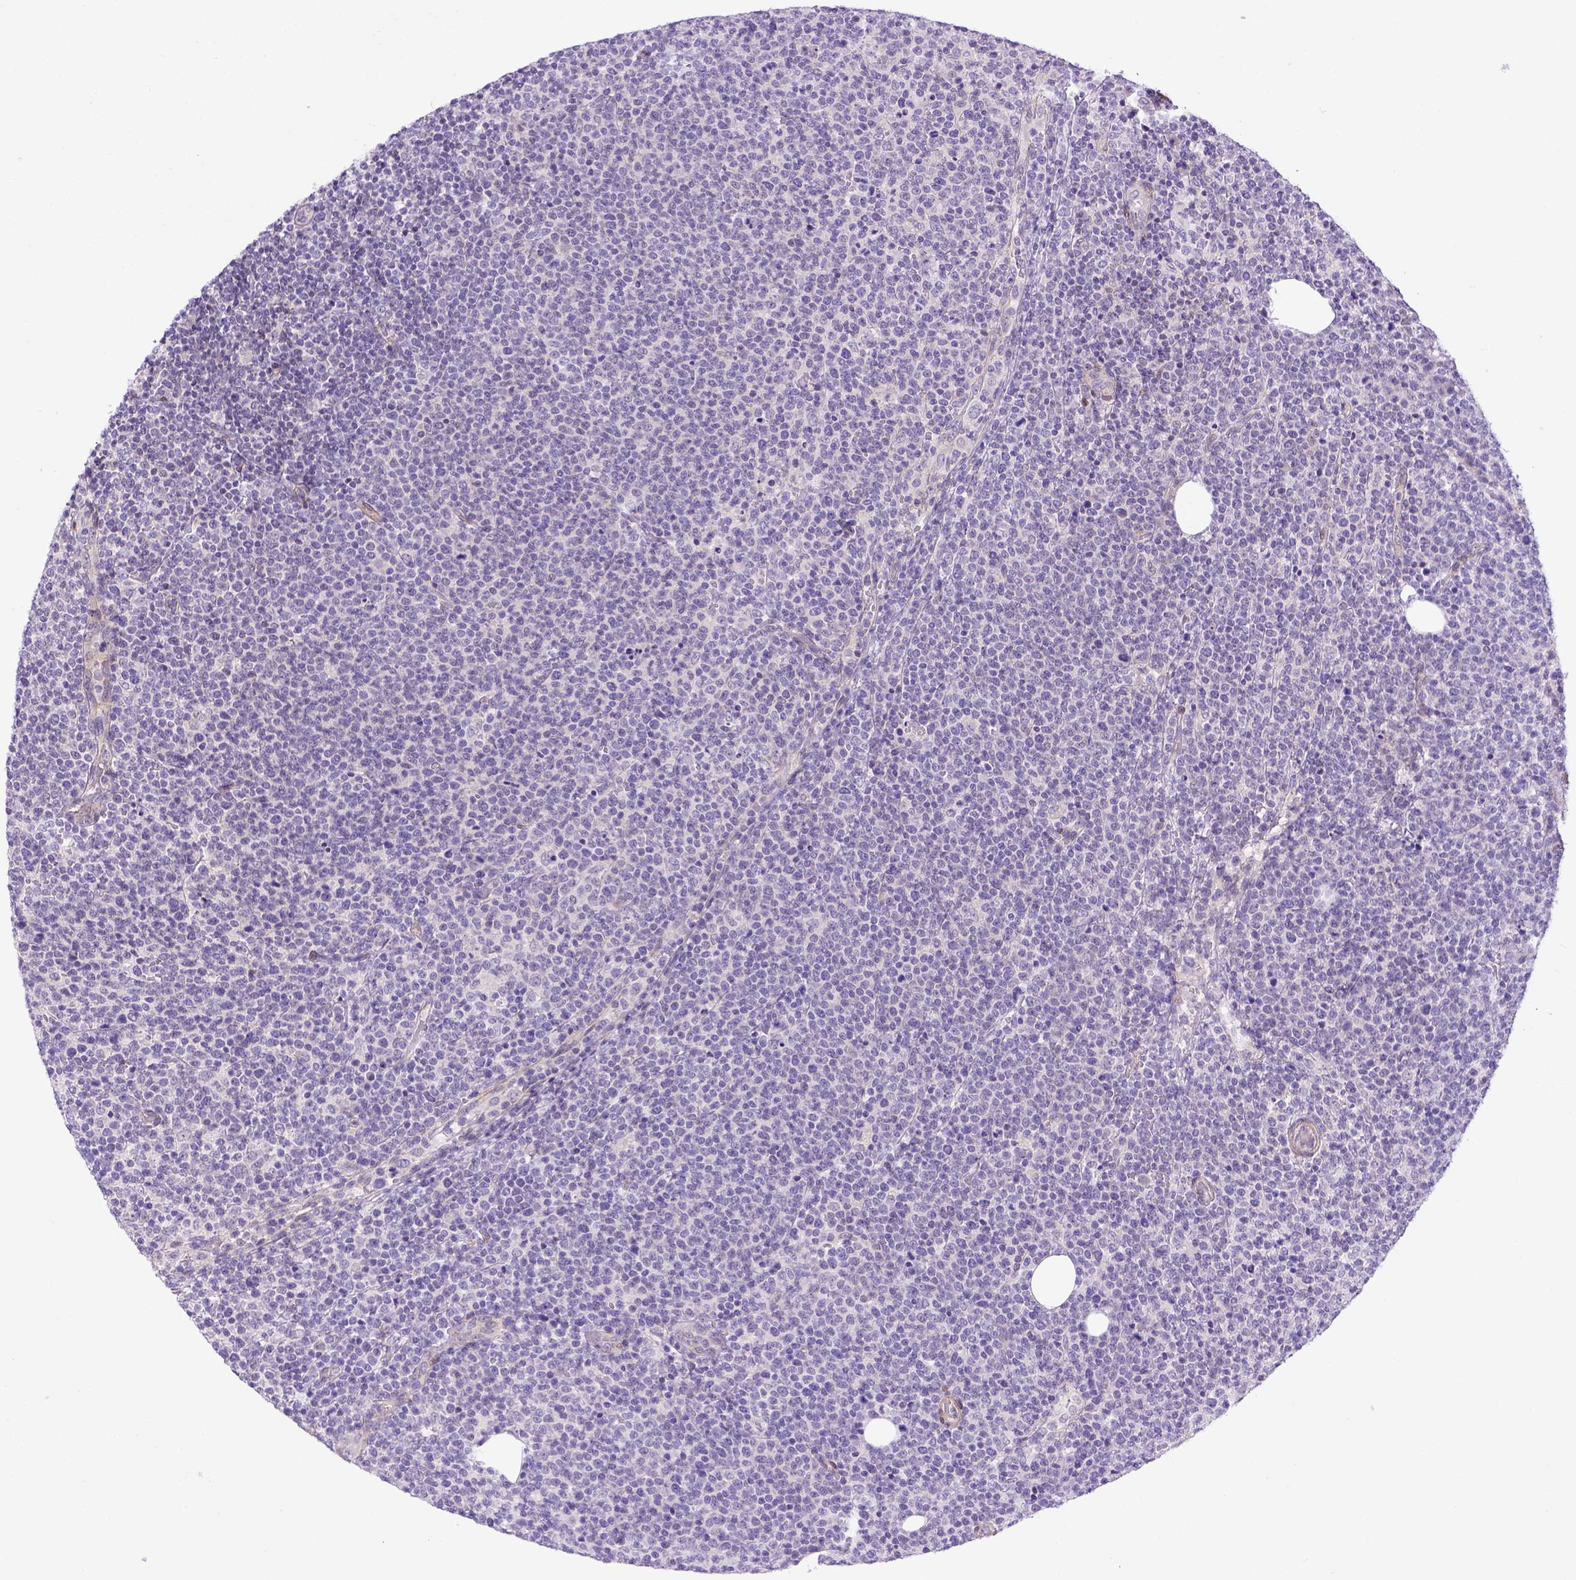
{"staining": {"intensity": "negative", "quantity": "none", "location": "none"}, "tissue": "lymphoma", "cell_type": "Tumor cells", "image_type": "cancer", "snomed": [{"axis": "morphology", "description": "Malignant lymphoma, non-Hodgkin's type, High grade"}, {"axis": "topography", "description": "Lymph node"}], "caption": "Malignant lymphoma, non-Hodgkin's type (high-grade) stained for a protein using IHC shows no expression tumor cells.", "gene": "BTN1A1", "patient": {"sex": "male", "age": 61}}